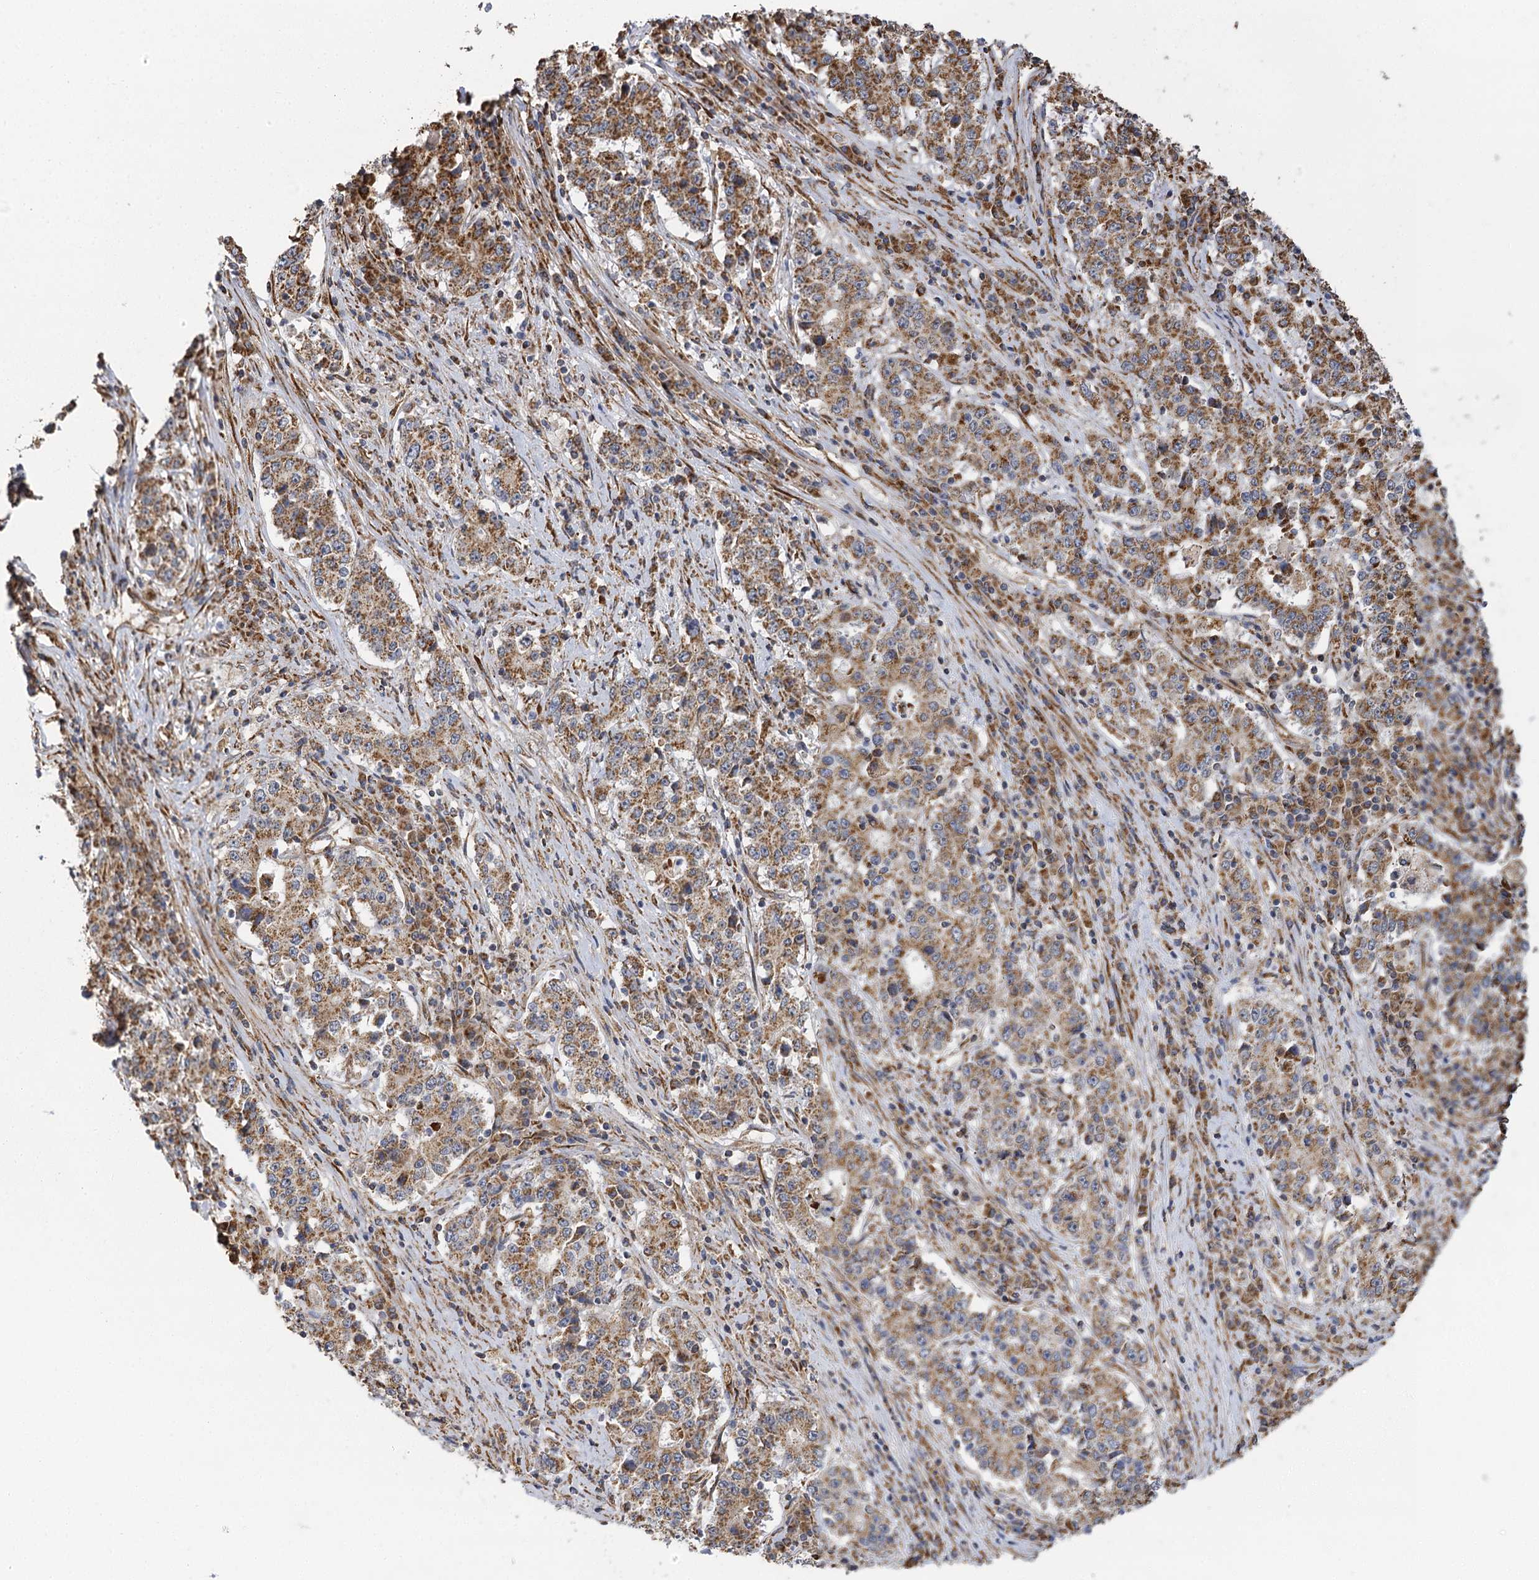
{"staining": {"intensity": "moderate", "quantity": ">75%", "location": "cytoplasmic/membranous"}, "tissue": "stomach cancer", "cell_type": "Tumor cells", "image_type": "cancer", "snomed": [{"axis": "morphology", "description": "Adenocarcinoma, NOS"}, {"axis": "topography", "description": "Stomach"}], "caption": "Stomach cancer (adenocarcinoma) stained for a protein shows moderate cytoplasmic/membranous positivity in tumor cells.", "gene": "IL11RA", "patient": {"sex": "male", "age": 59}}